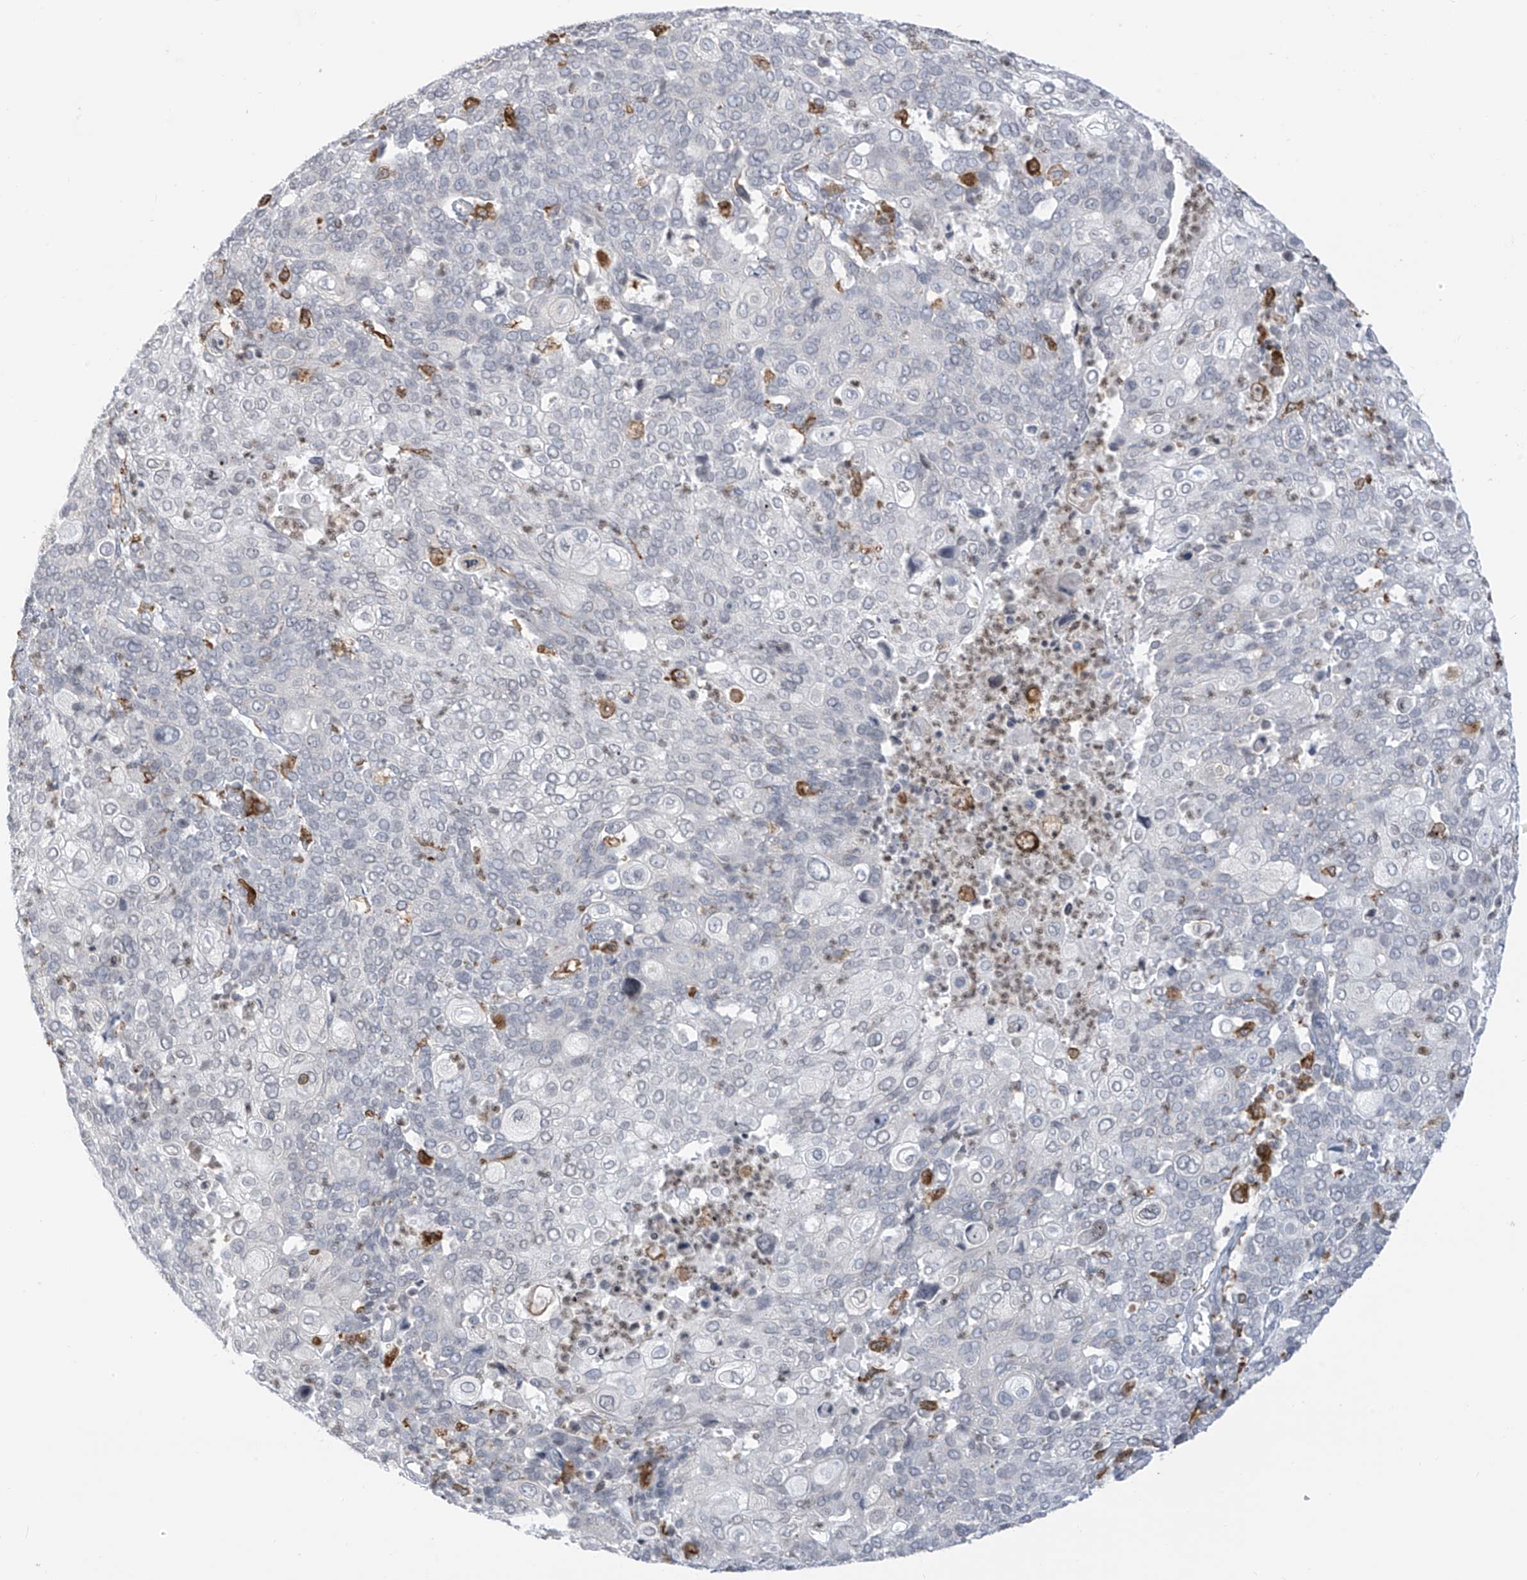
{"staining": {"intensity": "negative", "quantity": "none", "location": "none"}, "tissue": "cervical cancer", "cell_type": "Tumor cells", "image_type": "cancer", "snomed": [{"axis": "morphology", "description": "Squamous cell carcinoma, NOS"}, {"axis": "topography", "description": "Cervix"}], "caption": "Immunohistochemical staining of human cervical cancer exhibits no significant staining in tumor cells.", "gene": "TBXAS1", "patient": {"sex": "female", "age": 40}}